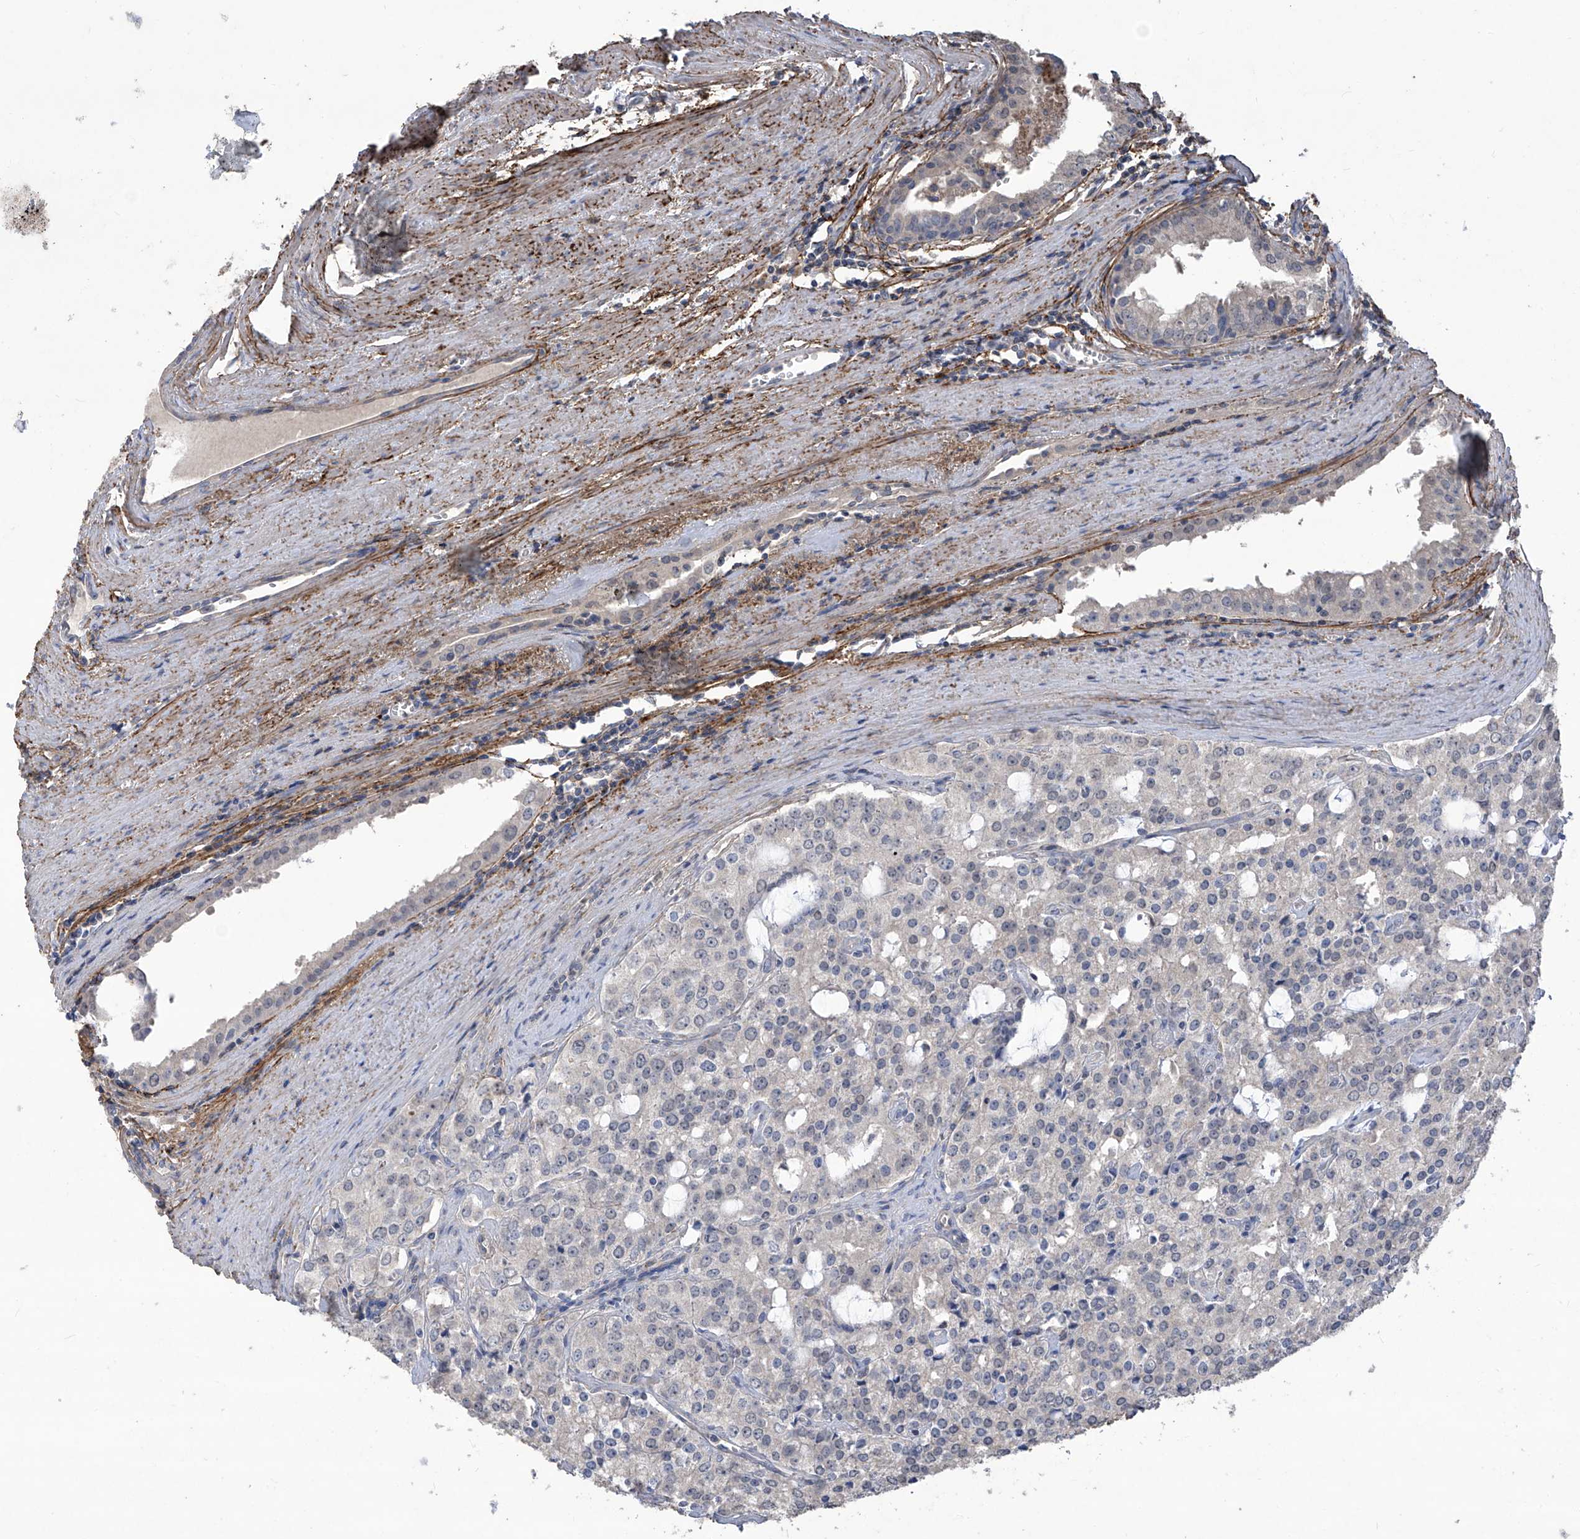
{"staining": {"intensity": "negative", "quantity": "none", "location": "none"}, "tissue": "prostate cancer", "cell_type": "Tumor cells", "image_type": "cancer", "snomed": [{"axis": "morphology", "description": "Adenocarcinoma, High grade"}, {"axis": "topography", "description": "Prostate"}], "caption": "Immunohistochemical staining of adenocarcinoma (high-grade) (prostate) demonstrates no significant staining in tumor cells.", "gene": "TXNIP", "patient": {"sex": "male", "age": 68}}